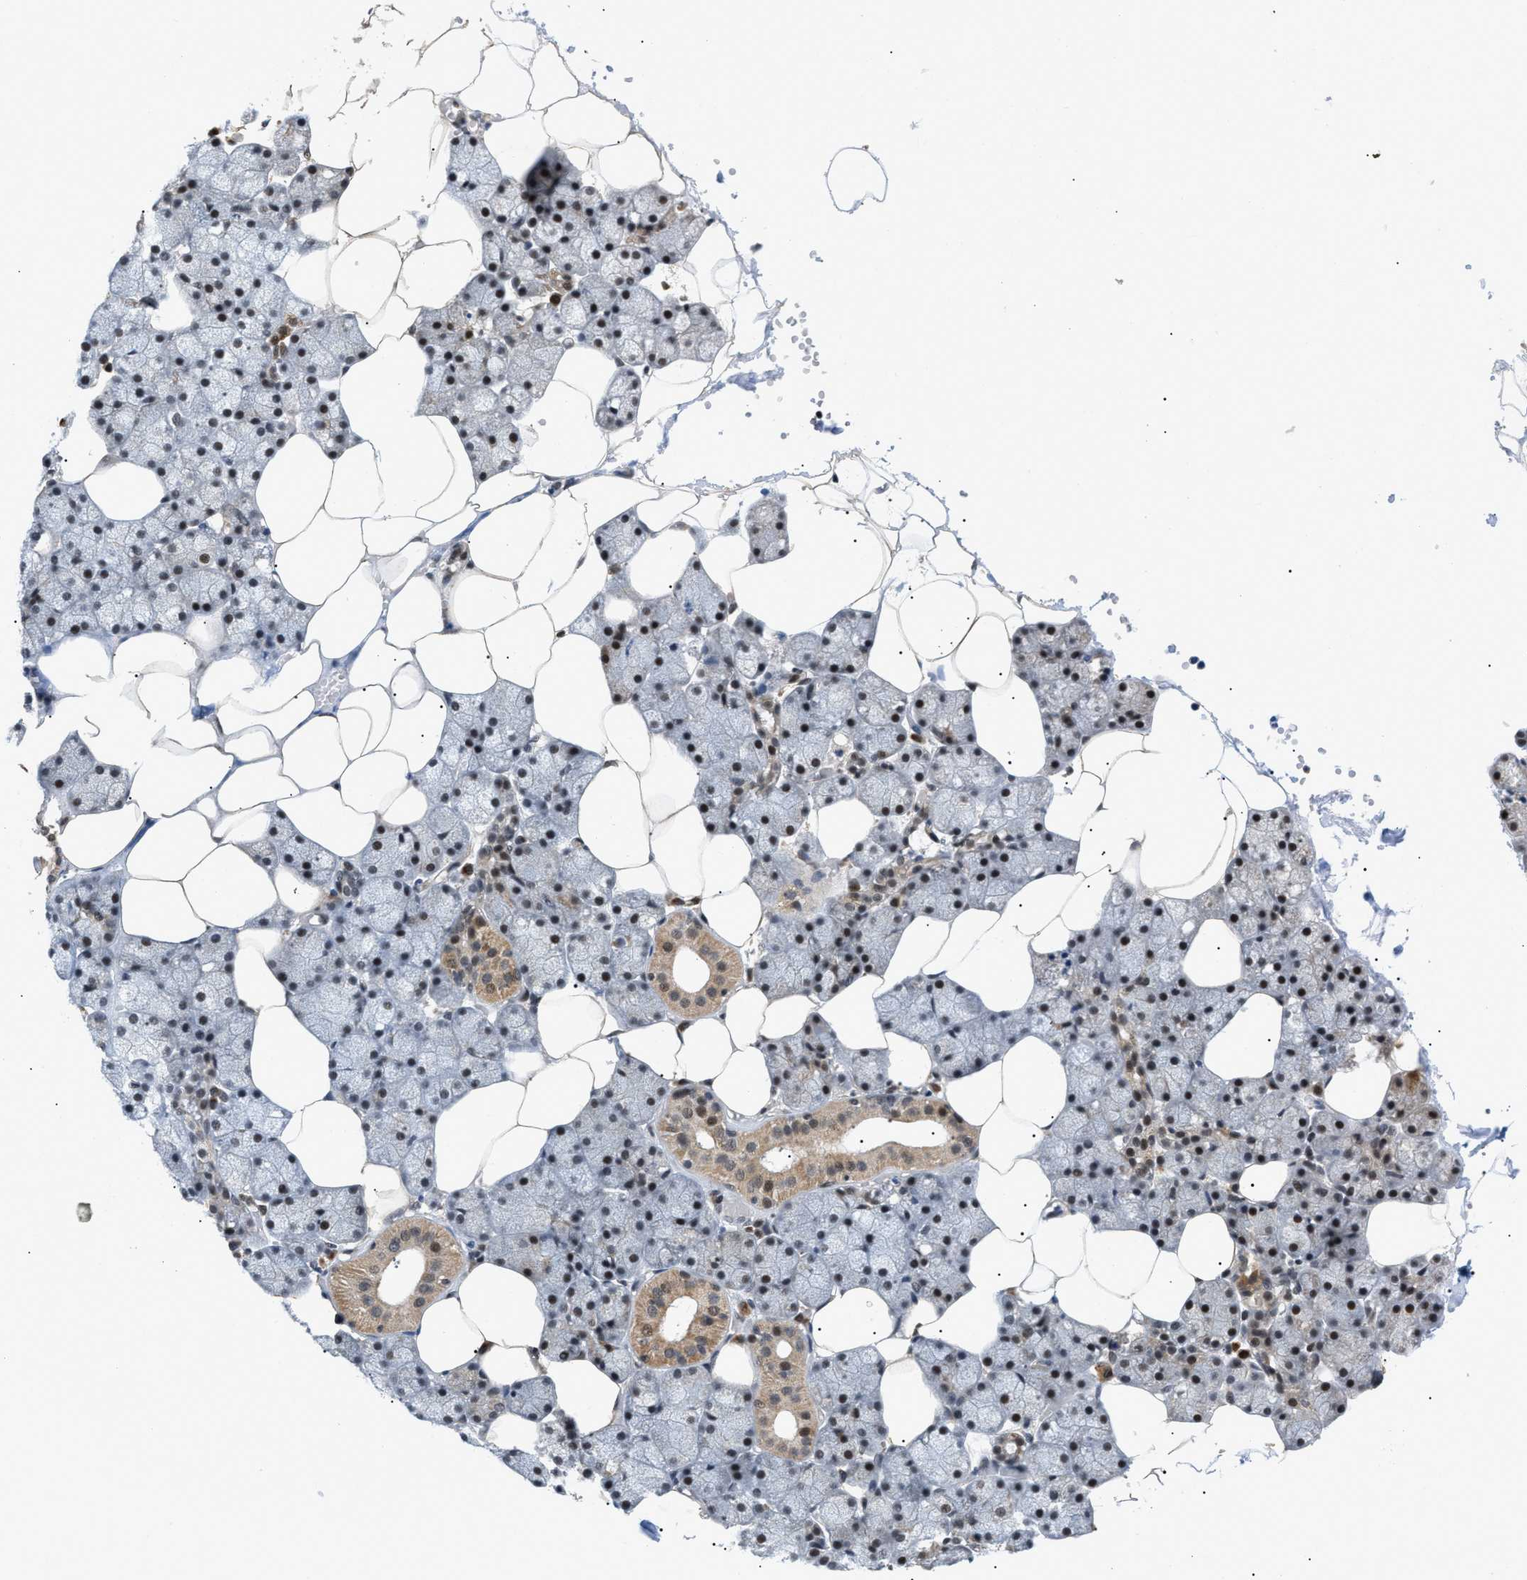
{"staining": {"intensity": "moderate", "quantity": "25%-75%", "location": "cytoplasmic/membranous,nuclear"}, "tissue": "salivary gland", "cell_type": "Glandular cells", "image_type": "normal", "snomed": [{"axis": "morphology", "description": "Normal tissue, NOS"}, {"axis": "topography", "description": "Salivary gland"}], "caption": "Human salivary gland stained with a brown dye shows moderate cytoplasmic/membranous,nuclear positive expression in approximately 25%-75% of glandular cells.", "gene": "ZBTB11", "patient": {"sex": "male", "age": 62}}